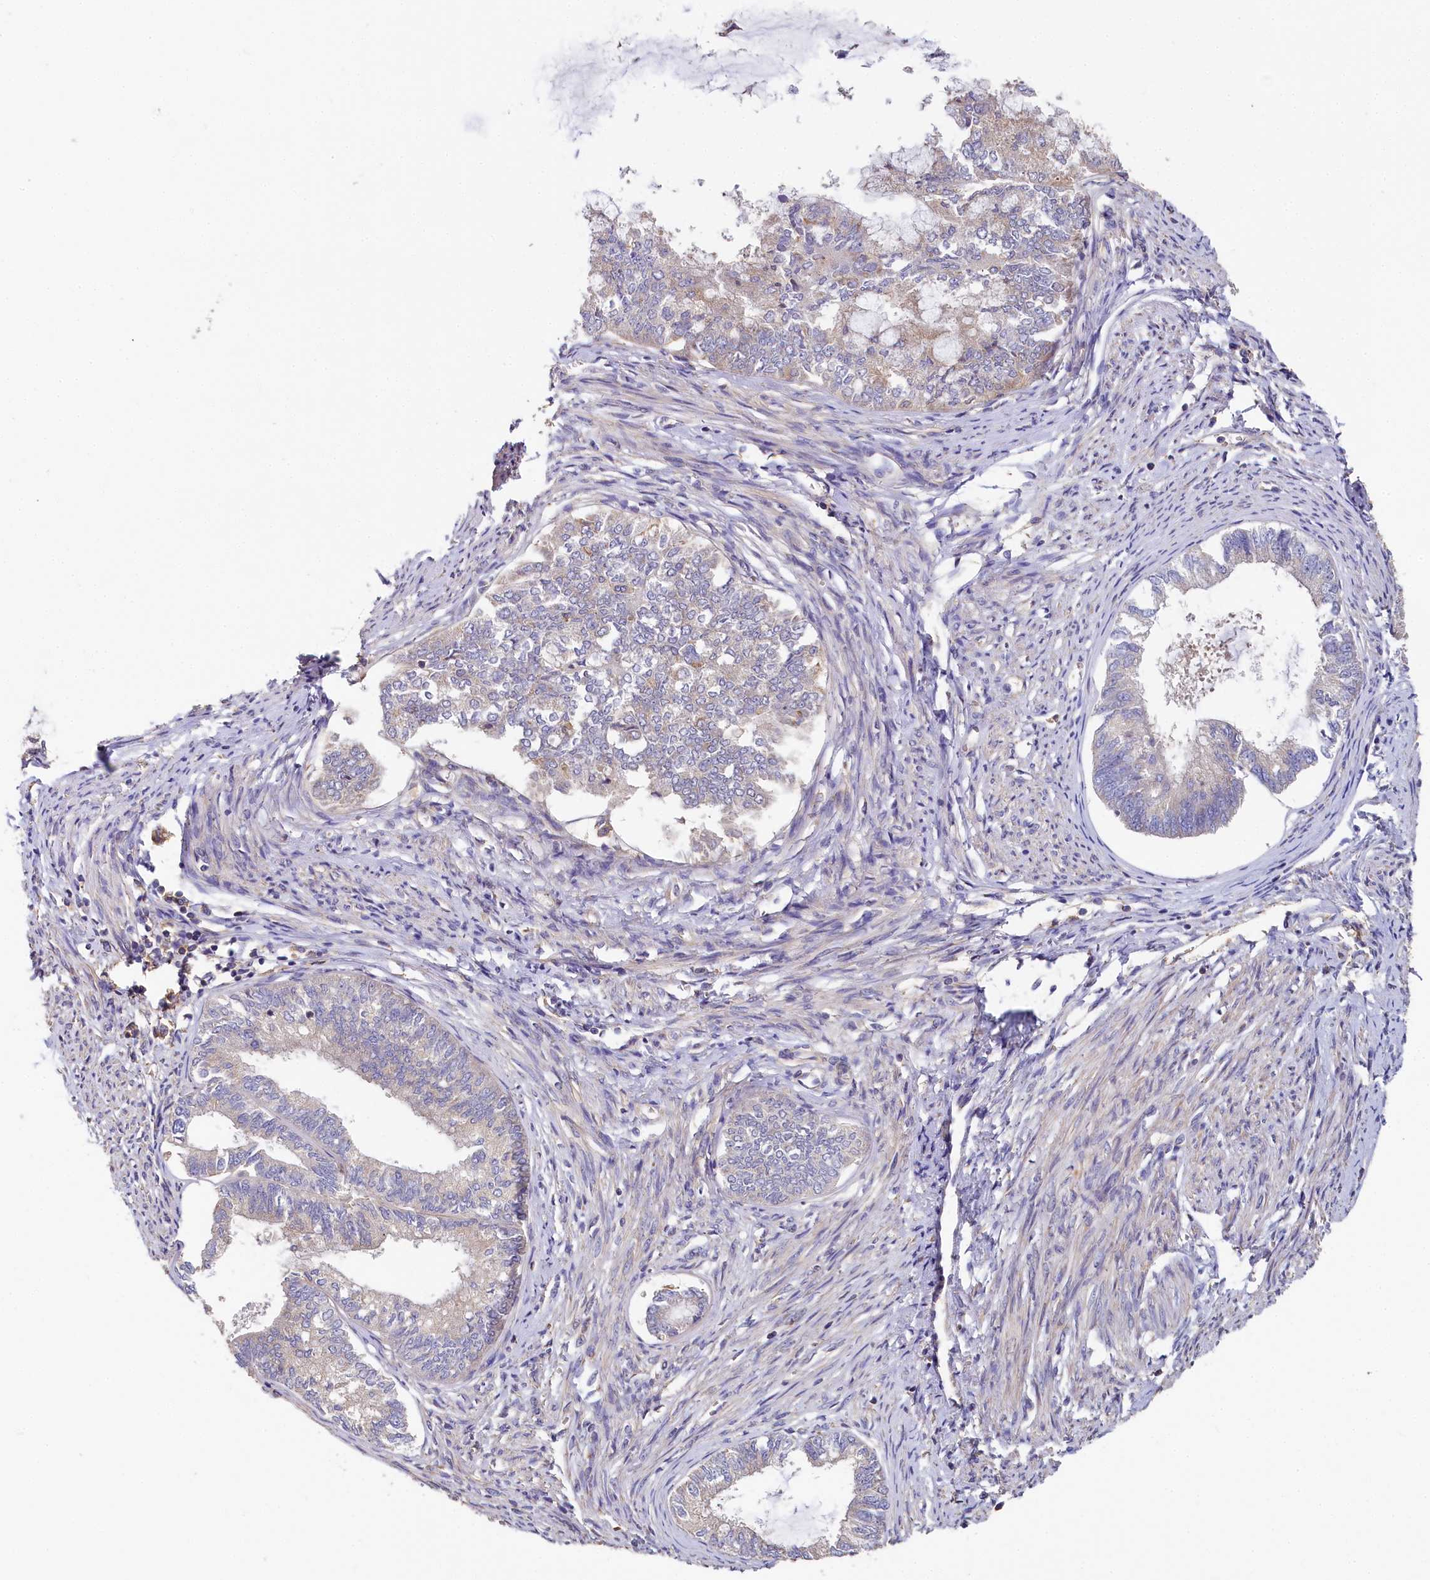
{"staining": {"intensity": "weak", "quantity": "<25%", "location": "cytoplasmic/membranous"}, "tissue": "endometrial cancer", "cell_type": "Tumor cells", "image_type": "cancer", "snomed": [{"axis": "morphology", "description": "Adenocarcinoma, NOS"}, {"axis": "topography", "description": "Endometrium"}], "caption": "DAB (3,3'-diaminobenzidine) immunohistochemical staining of human endometrial cancer (adenocarcinoma) shows no significant staining in tumor cells.", "gene": "PPIP5K1", "patient": {"sex": "female", "age": 86}}